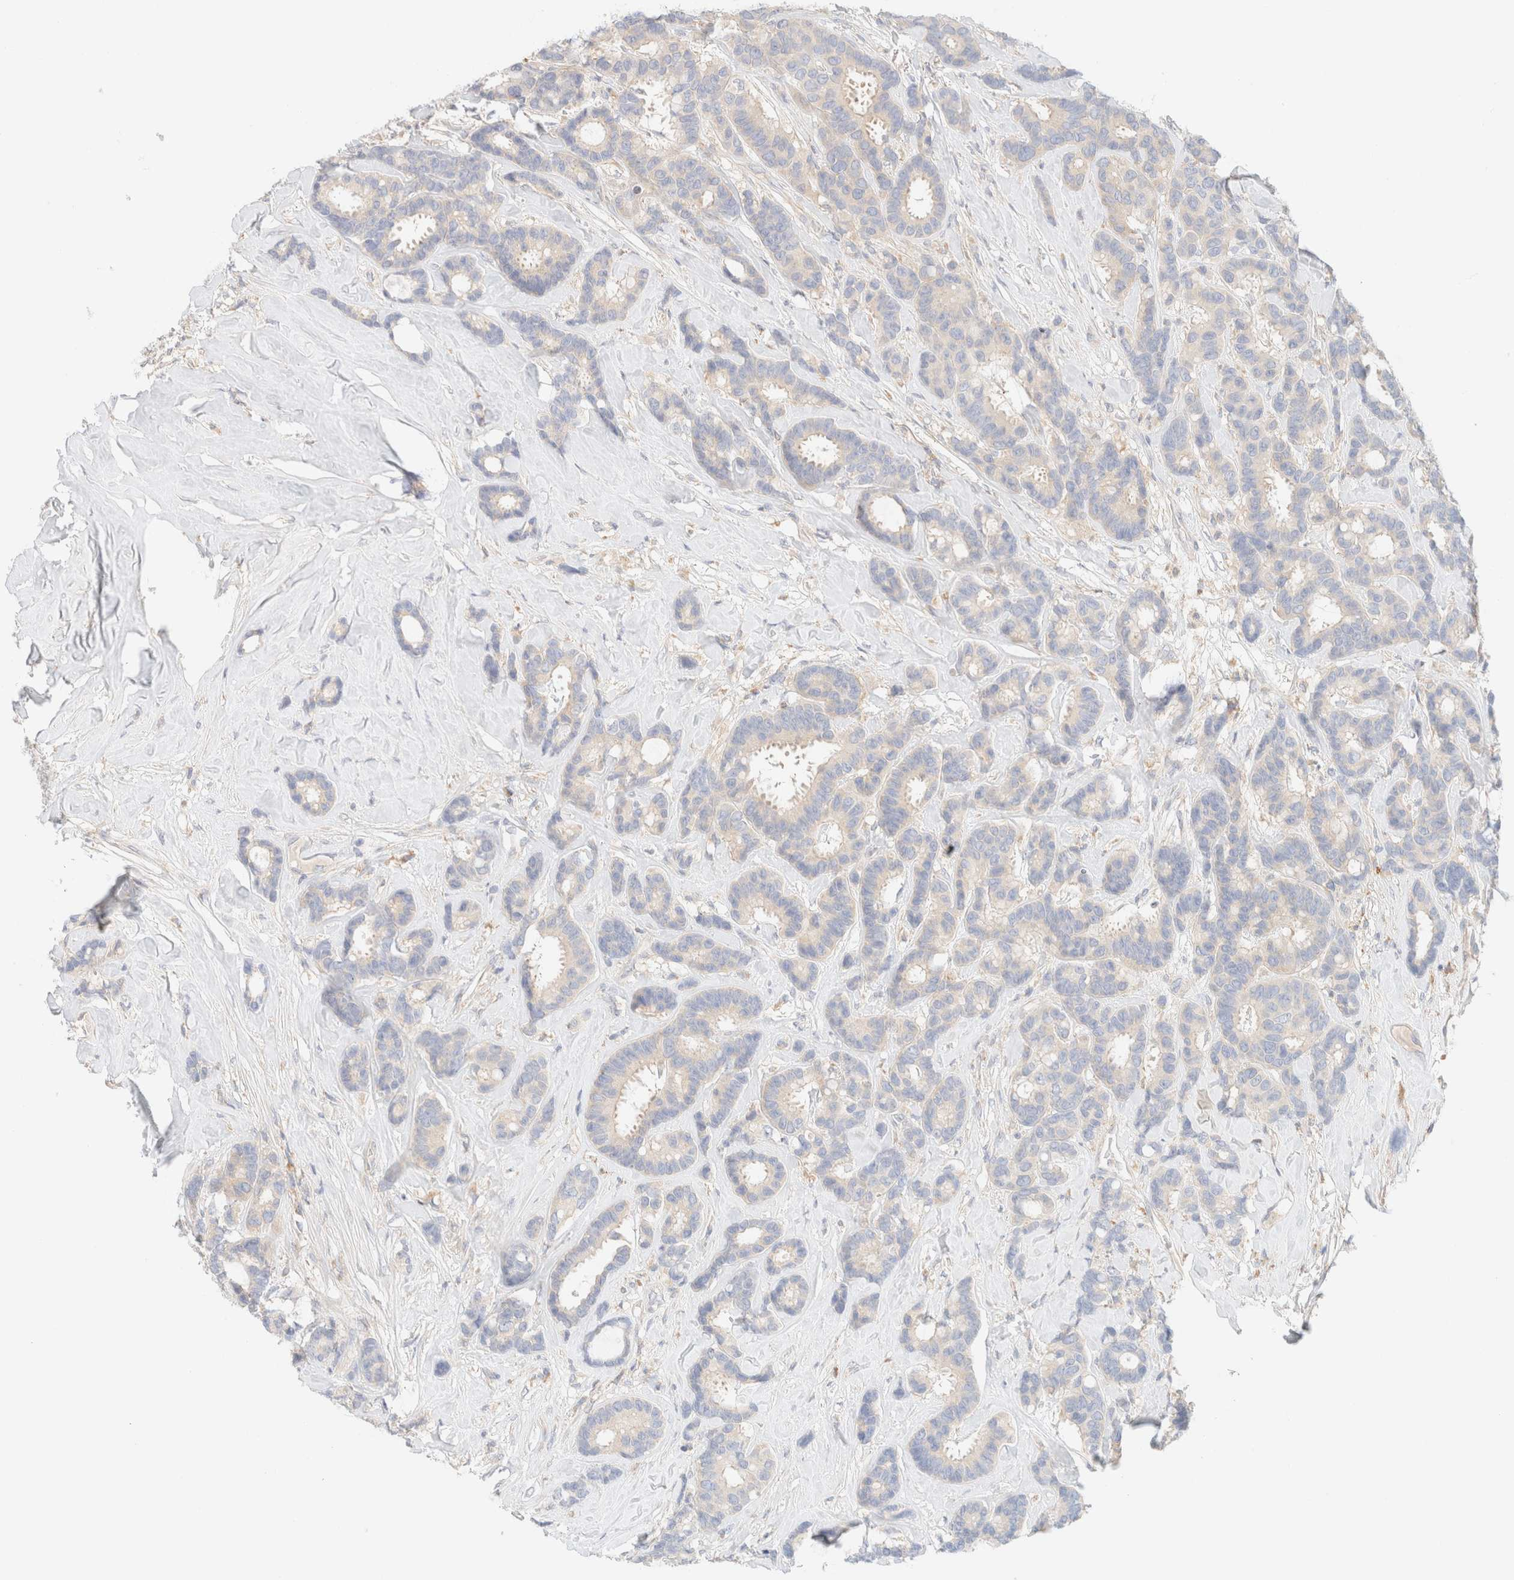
{"staining": {"intensity": "negative", "quantity": "none", "location": "none"}, "tissue": "breast cancer", "cell_type": "Tumor cells", "image_type": "cancer", "snomed": [{"axis": "morphology", "description": "Duct carcinoma"}, {"axis": "topography", "description": "Breast"}], "caption": "Immunohistochemical staining of human breast cancer (intraductal carcinoma) exhibits no significant expression in tumor cells.", "gene": "SARM1", "patient": {"sex": "female", "age": 87}}